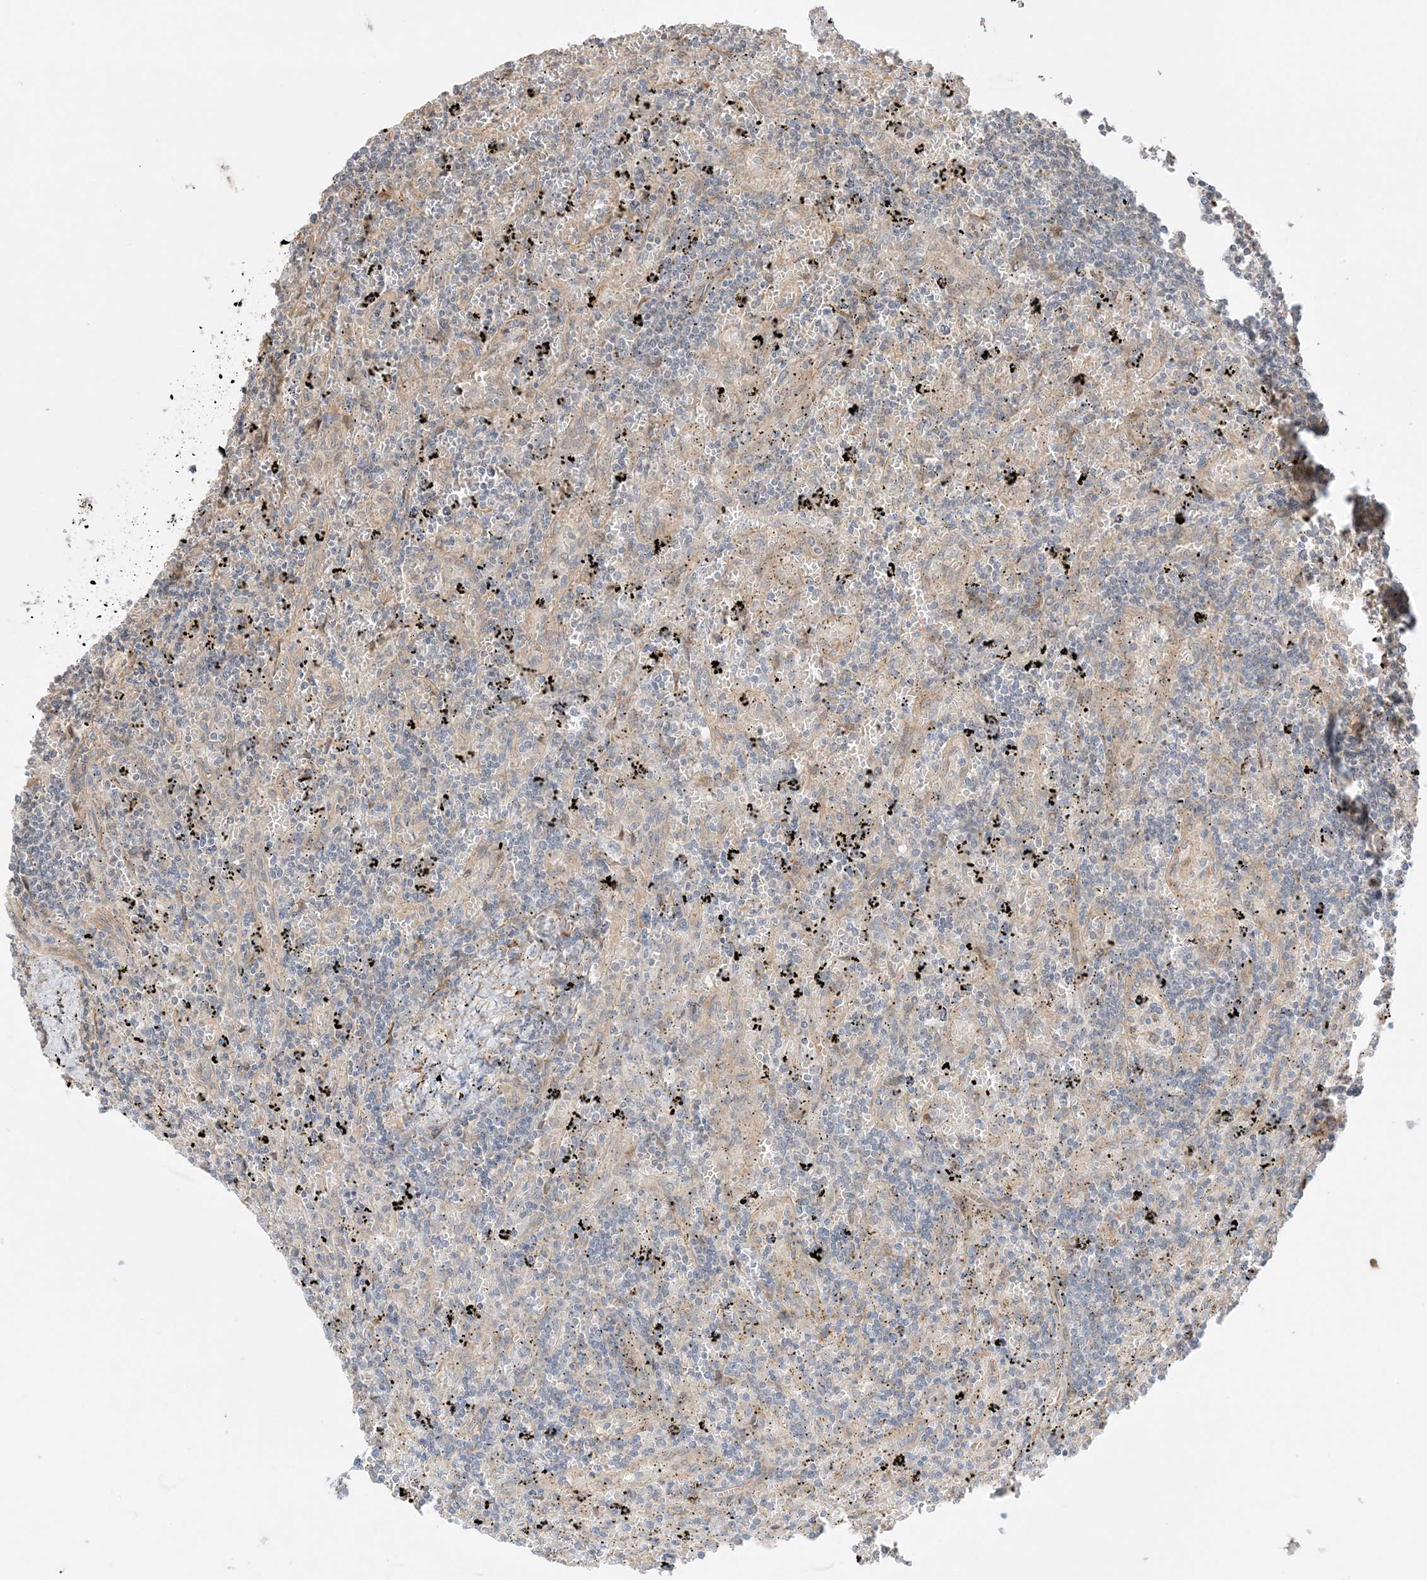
{"staining": {"intensity": "negative", "quantity": "none", "location": "none"}, "tissue": "lymphoma", "cell_type": "Tumor cells", "image_type": "cancer", "snomed": [{"axis": "morphology", "description": "Malignant lymphoma, non-Hodgkin's type, Low grade"}, {"axis": "topography", "description": "Spleen"}], "caption": "Immunohistochemistry image of neoplastic tissue: malignant lymphoma, non-Hodgkin's type (low-grade) stained with DAB (3,3'-diaminobenzidine) exhibits no significant protein expression in tumor cells.", "gene": "ZBTB41", "patient": {"sex": "male", "age": 76}}